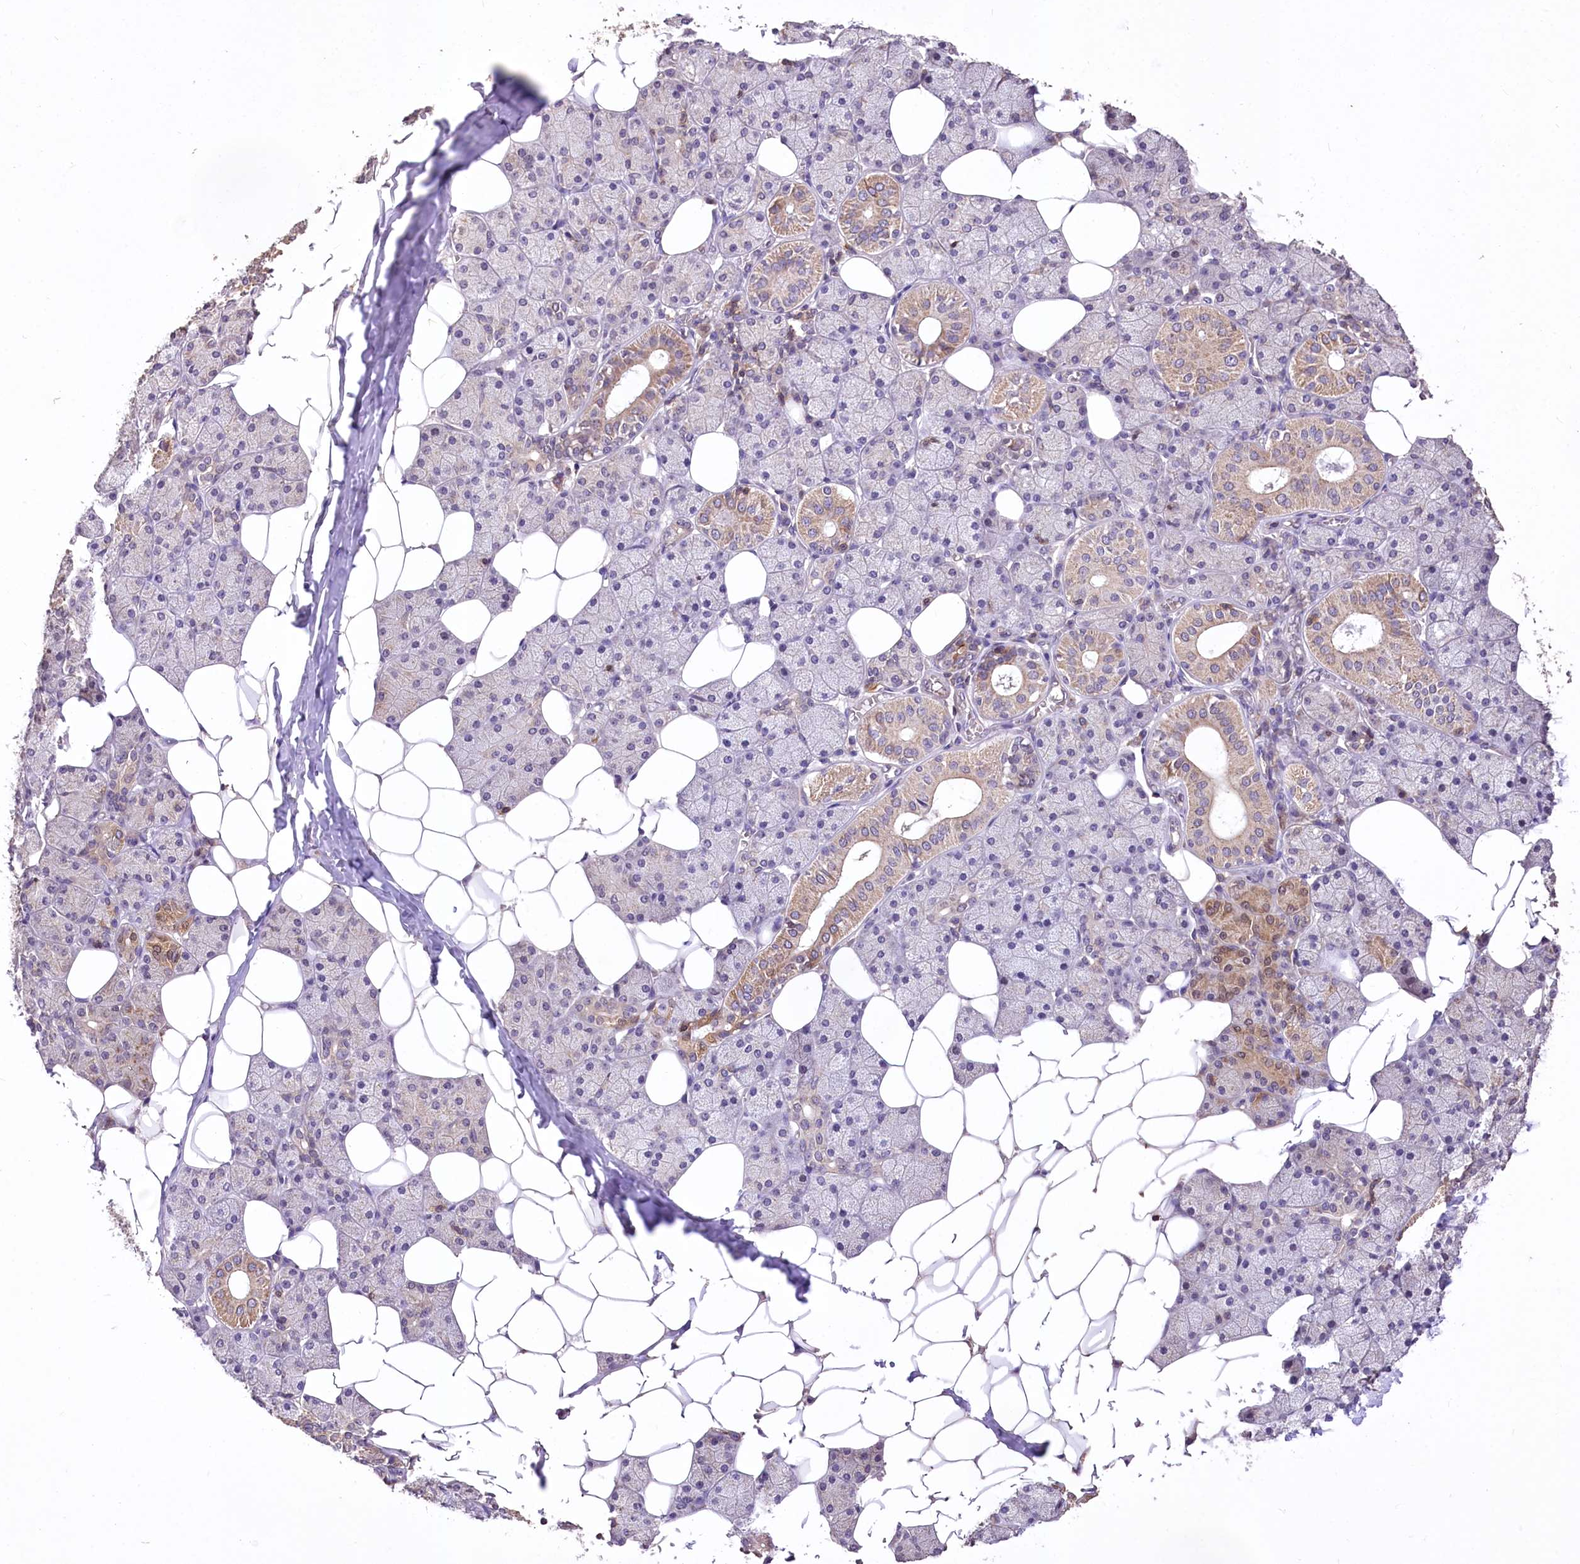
{"staining": {"intensity": "moderate", "quantity": "<25%", "location": "cytoplasmic/membranous,nuclear"}, "tissue": "salivary gland", "cell_type": "Glandular cells", "image_type": "normal", "snomed": [{"axis": "morphology", "description": "Normal tissue, NOS"}, {"axis": "topography", "description": "Salivary gland"}], "caption": "Immunohistochemistry (DAB) staining of unremarkable human salivary gland demonstrates moderate cytoplasmic/membranous,nuclear protein positivity in approximately <25% of glandular cells.", "gene": "SERGEF", "patient": {"sex": "female", "age": 33}}